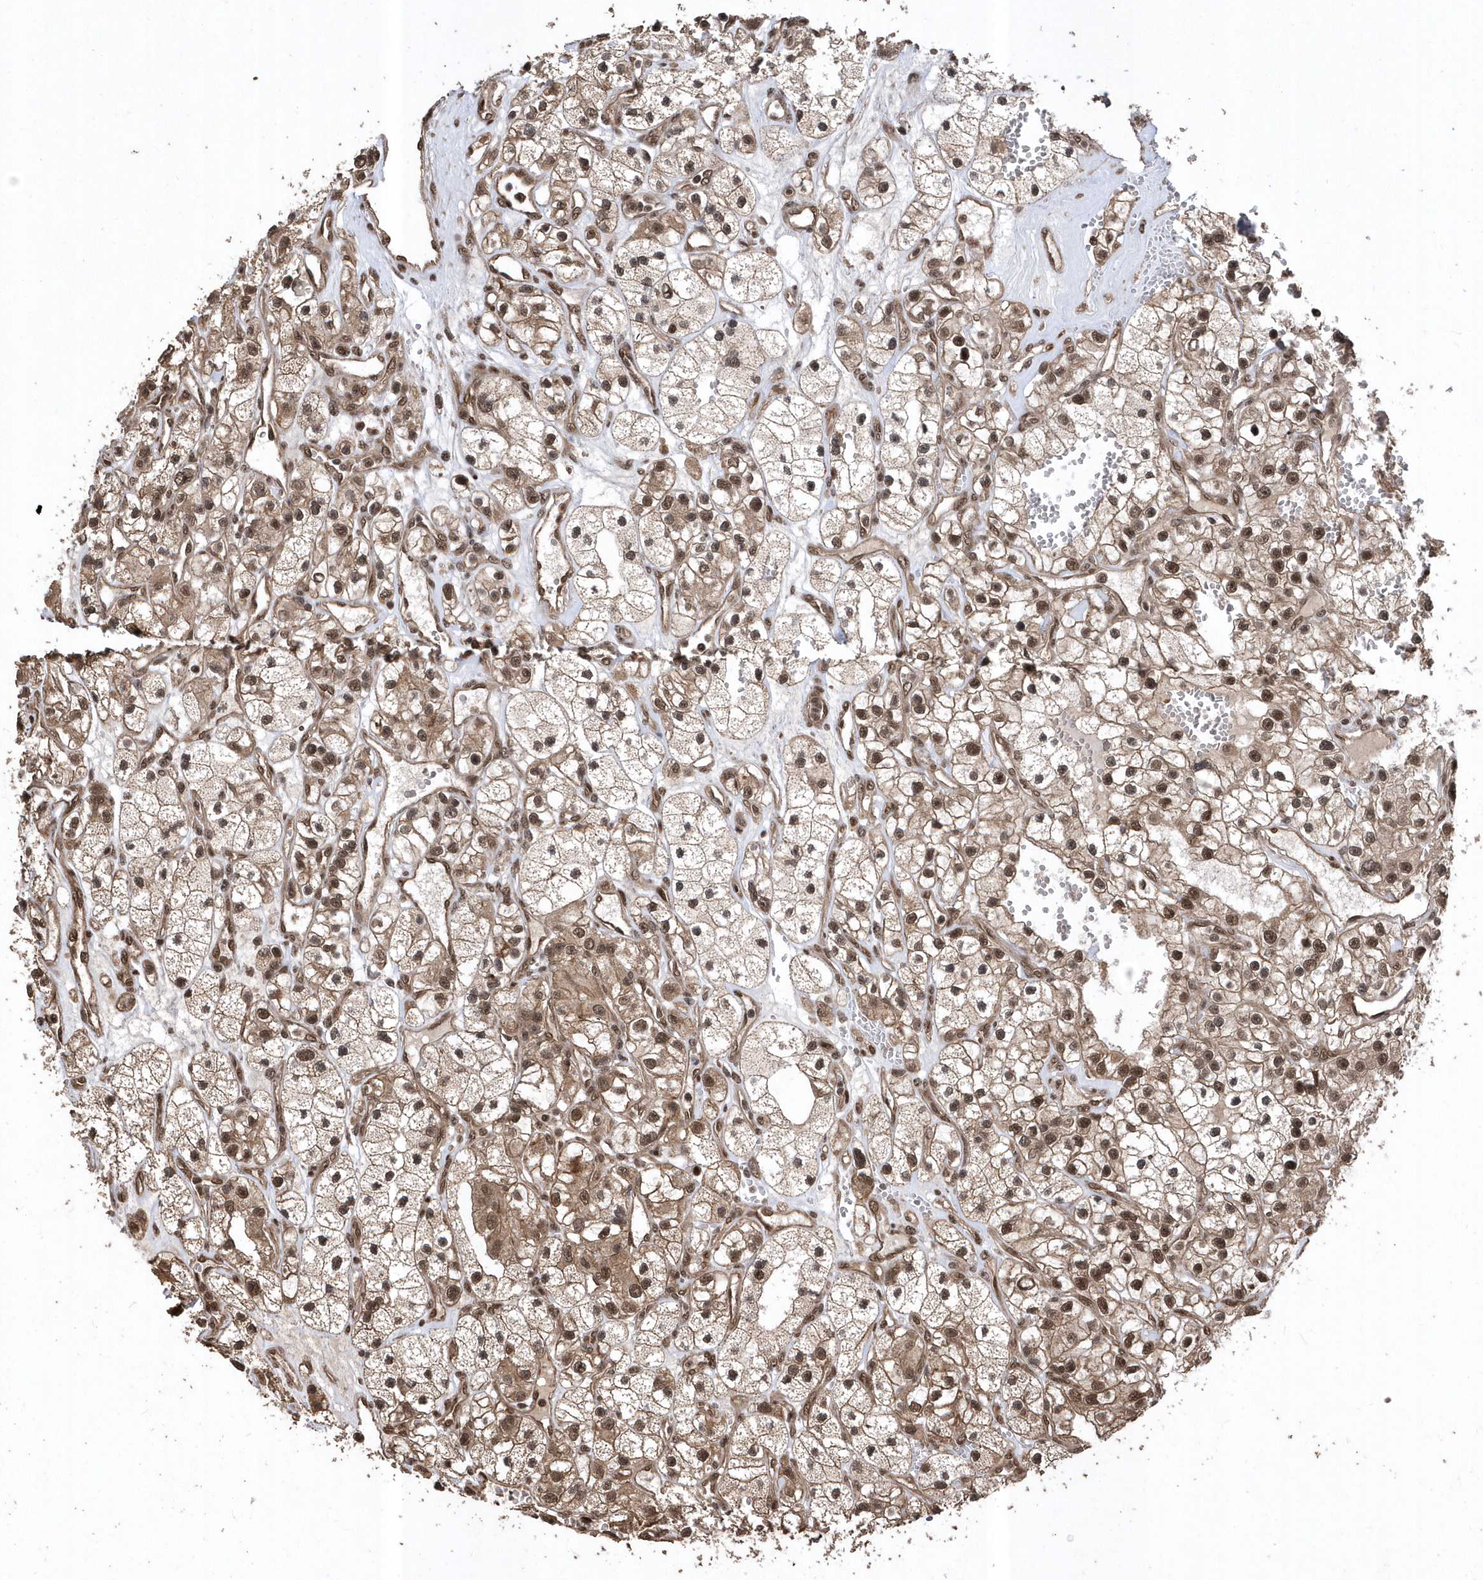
{"staining": {"intensity": "moderate", "quantity": ">75%", "location": "cytoplasmic/membranous,nuclear"}, "tissue": "renal cancer", "cell_type": "Tumor cells", "image_type": "cancer", "snomed": [{"axis": "morphology", "description": "Adenocarcinoma, NOS"}, {"axis": "topography", "description": "Kidney"}], "caption": "About >75% of tumor cells in human renal cancer (adenocarcinoma) demonstrate moderate cytoplasmic/membranous and nuclear protein expression as visualized by brown immunohistochemical staining.", "gene": "INTS12", "patient": {"sex": "female", "age": 57}}